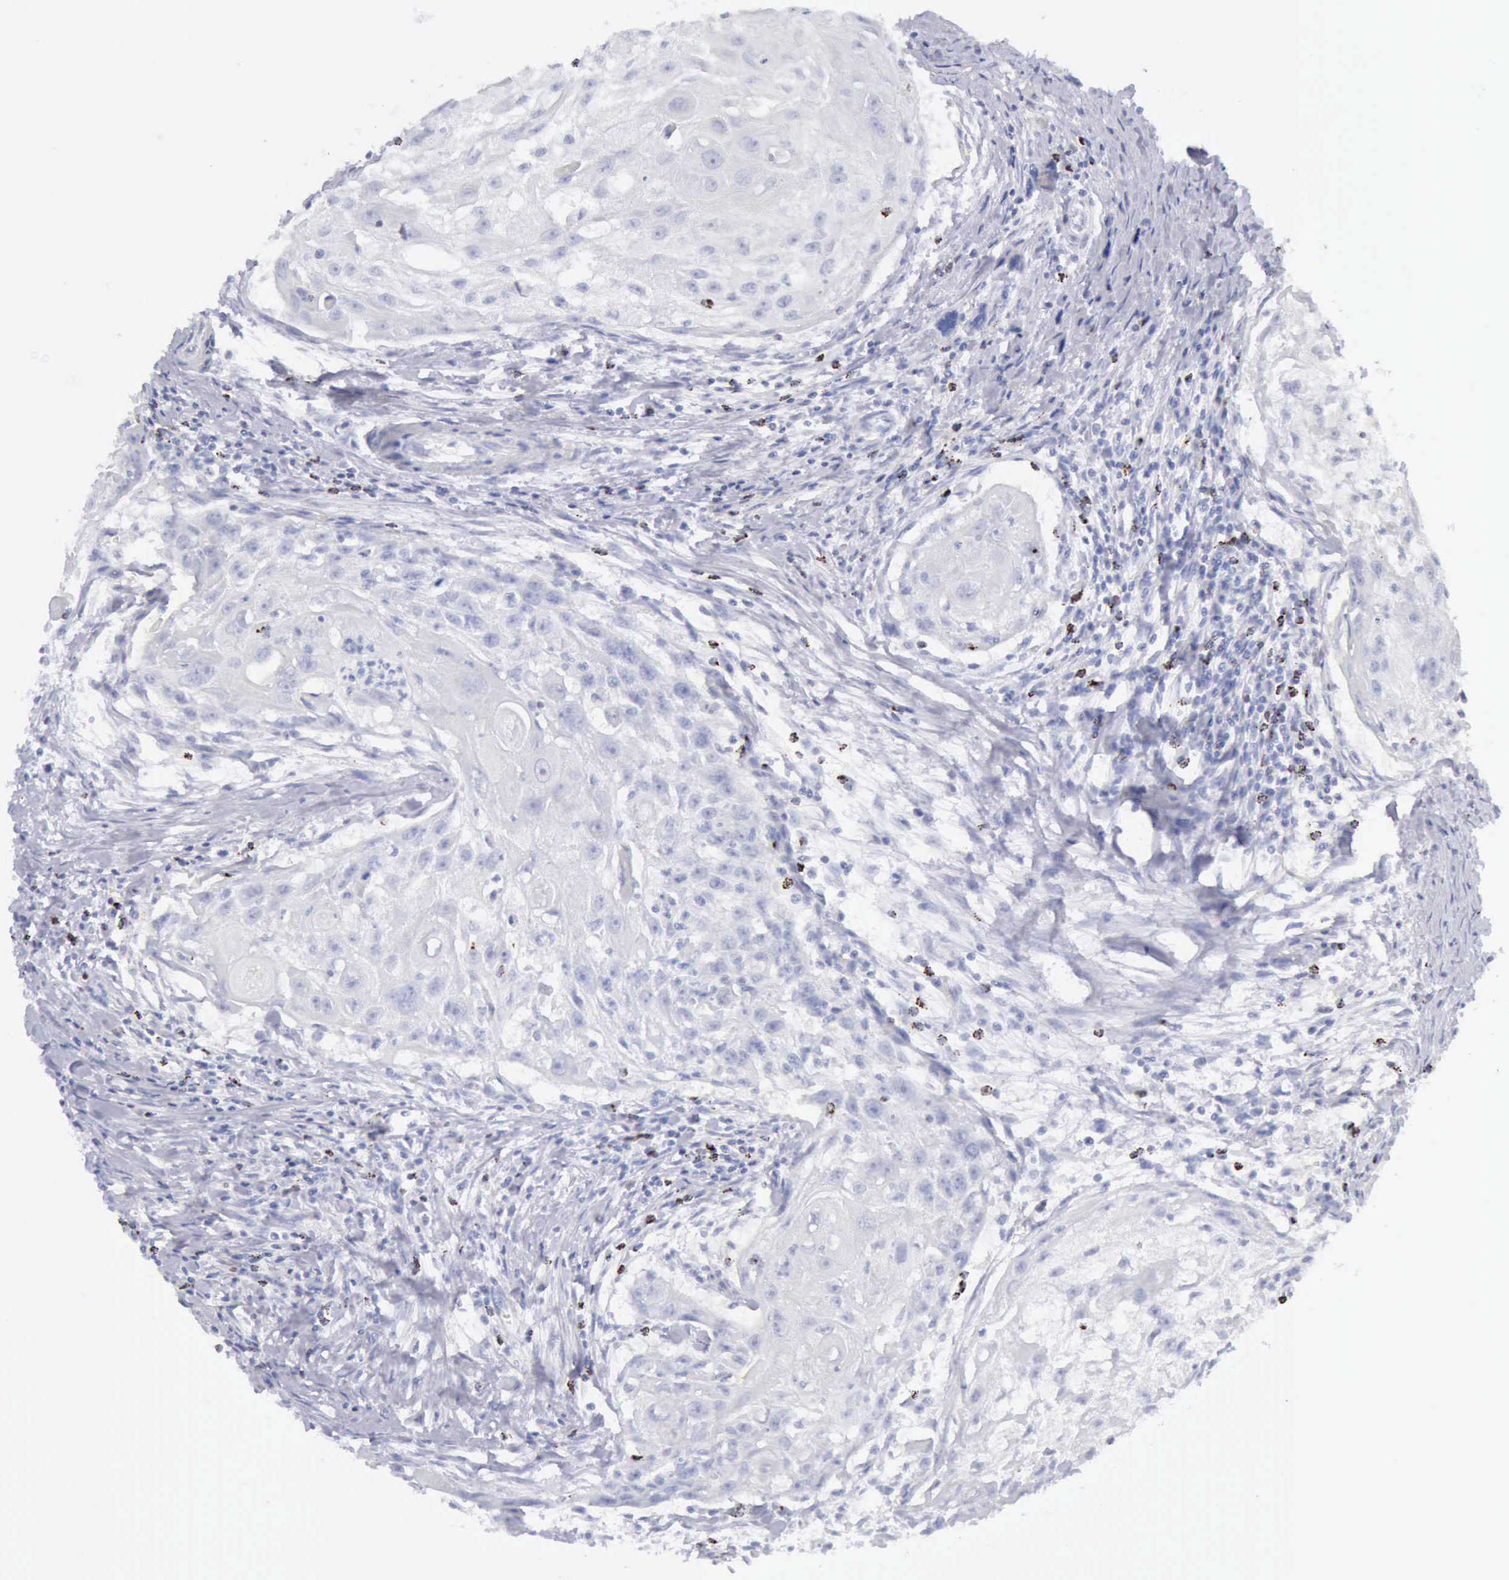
{"staining": {"intensity": "negative", "quantity": "none", "location": "none"}, "tissue": "head and neck cancer", "cell_type": "Tumor cells", "image_type": "cancer", "snomed": [{"axis": "morphology", "description": "Squamous cell carcinoma, NOS"}, {"axis": "topography", "description": "Head-Neck"}], "caption": "A photomicrograph of squamous cell carcinoma (head and neck) stained for a protein demonstrates no brown staining in tumor cells. (DAB (3,3'-diaminobenzidine) immunohistochemistry (IHC), high magnification).", "gene": "GZMB", "patient": {"sex": "male", "age": 64}}